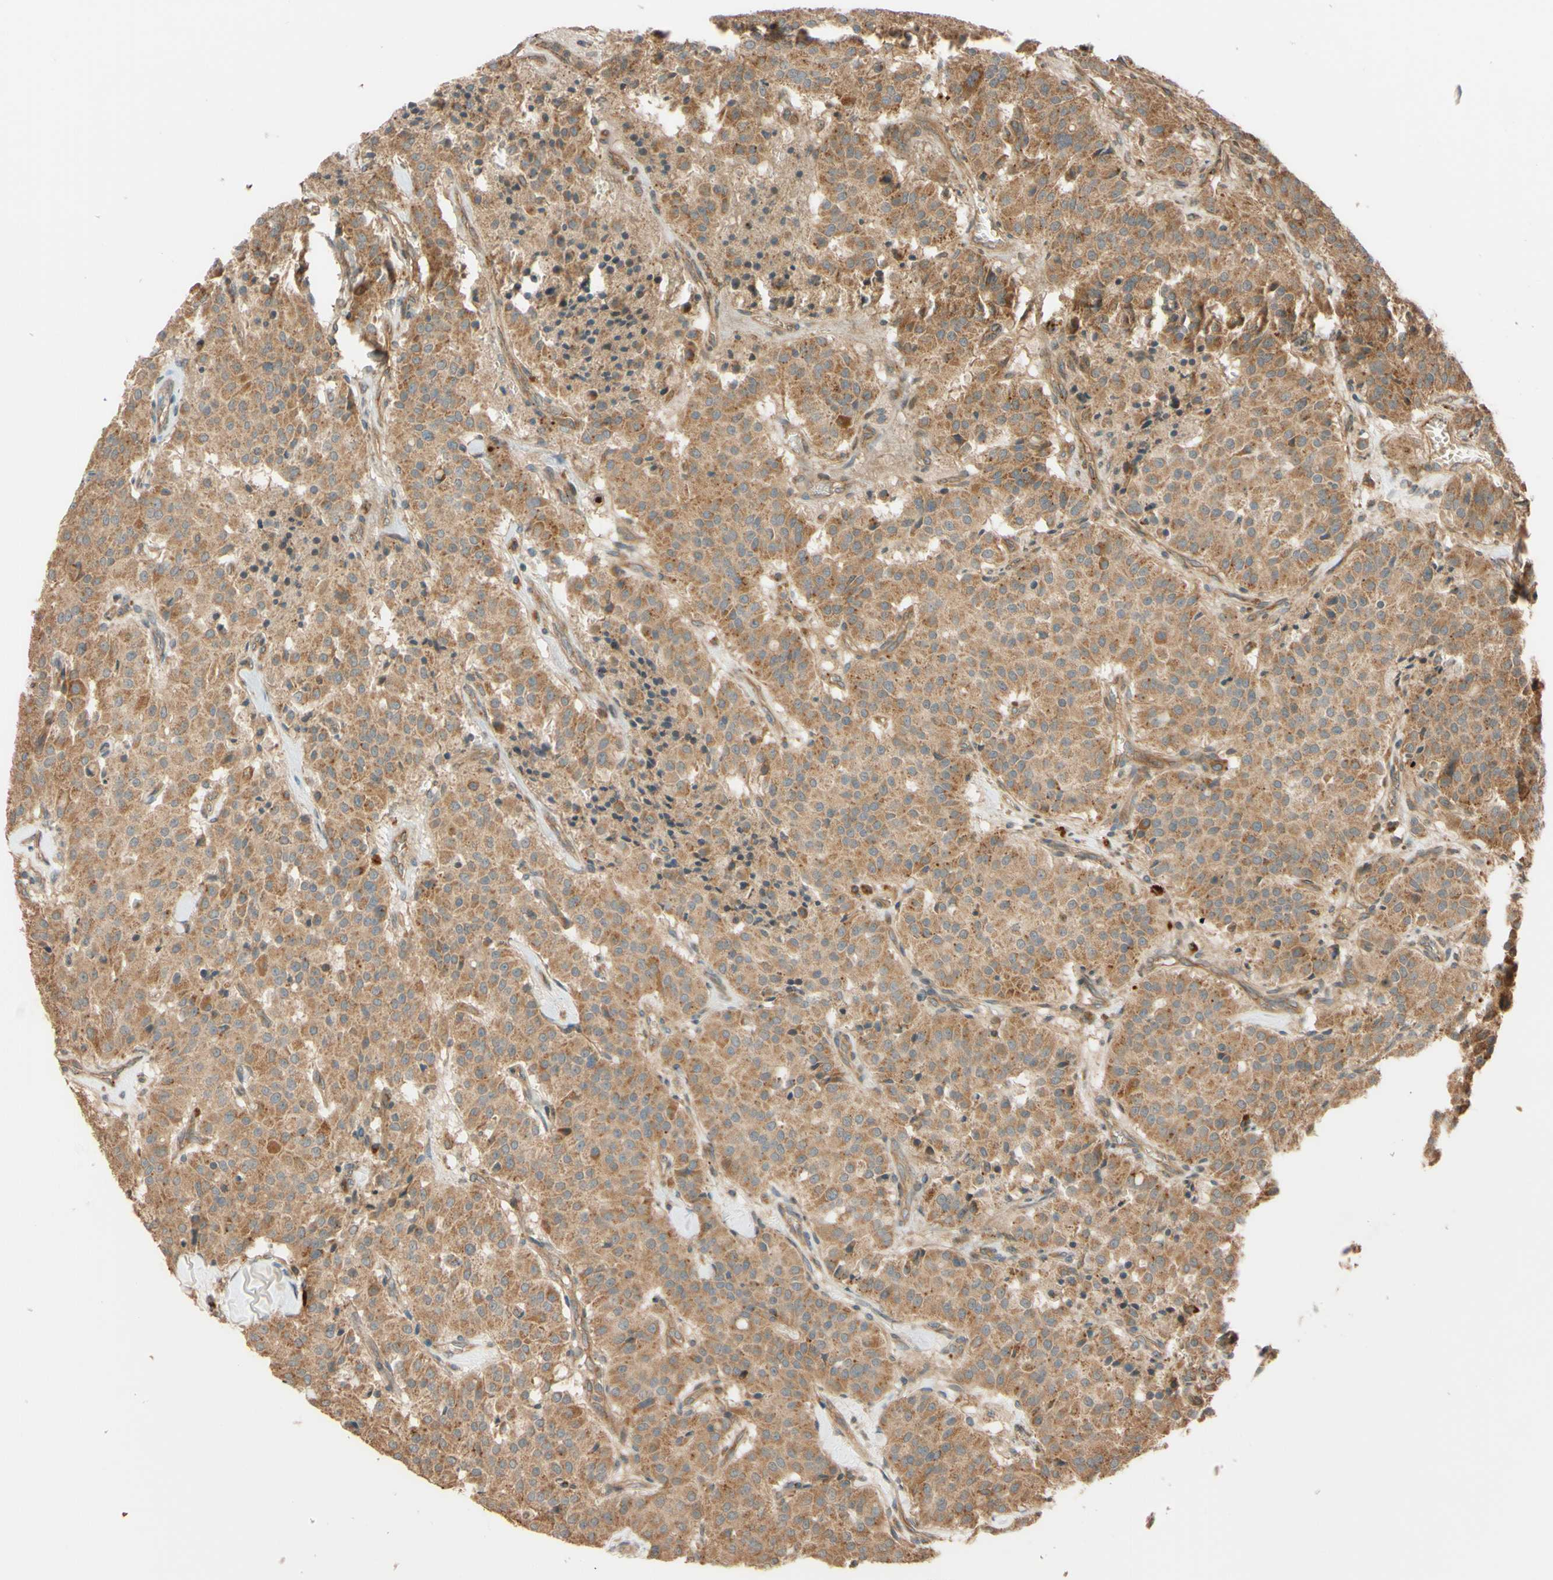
{"staining": {"intensity": "moderate", "quantity": ">75%", "location": "cytoplasmic/membranous"}, "tissue": "carcinoid", "cell_type": "Tumor cells", "image_type": "cancer", "snomed": [{"axis": "morphology", "description": "Carcinoid, malignant, NOS"}, {"axis": "topography", "description": "Lung"}], "caption": "Carcinoid (malignant) tissue shows moderate cytoplasmic/membranous positivity in approximately >75% of tumor cells", "gene": "RNF19A", "patient": {"sex": "male", "age": 30}}